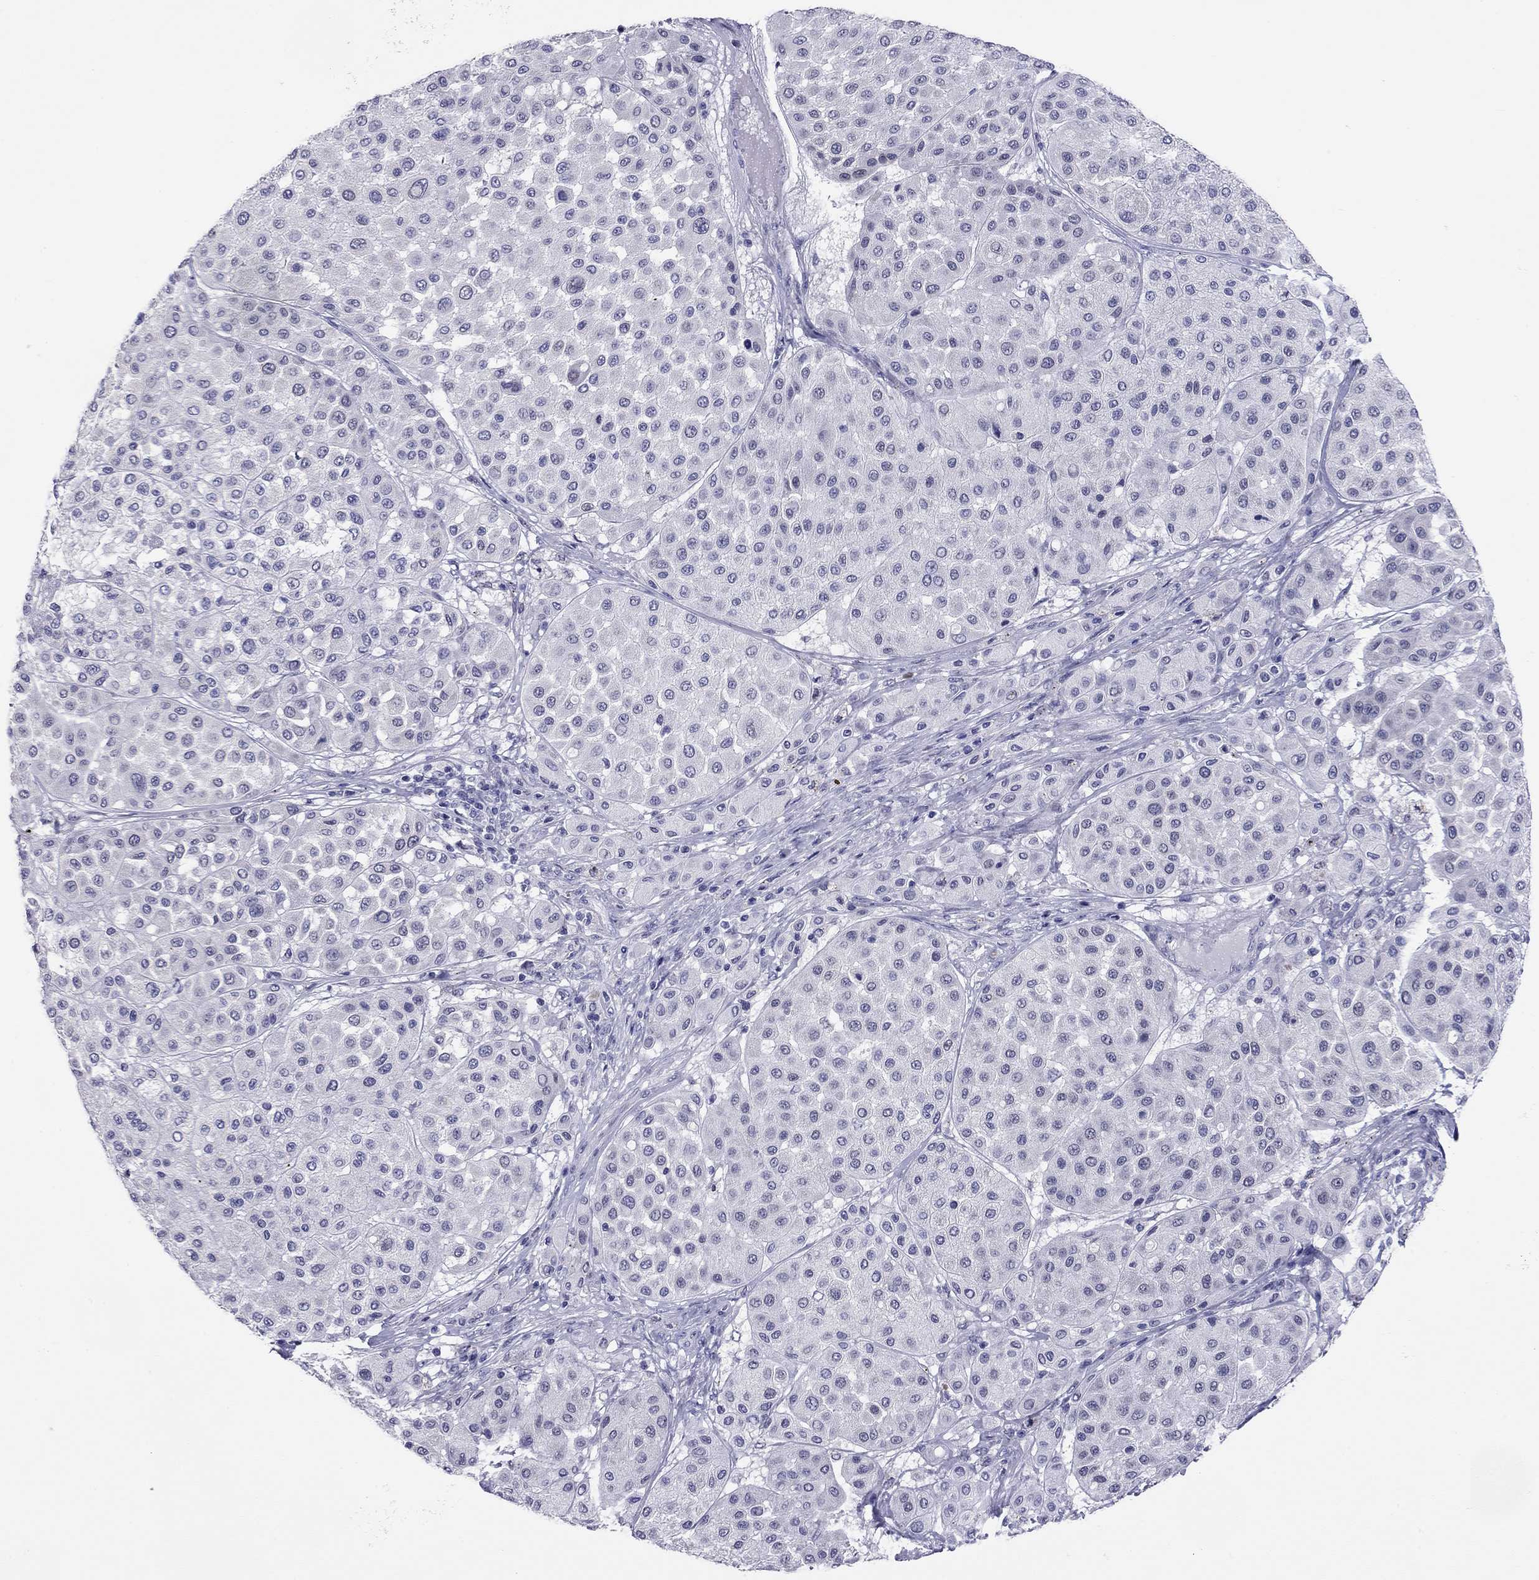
{"staining": {"intensity": "negative", "quantity": "none", "location": "none"}, "tissue": "melanoma", "cell_type": "Tumor cells", "image_type": "cancer", "snomed": [{"axis": "morphology", "description": "Malignant melanoma, Metastatic site"}, {"axis": "topography", "description": "Smooth muscle"}], "caption": "Immunohistochemical staining of melanoma reveals no significant staining in tumor cells.", "gene": "ARMC12", "patient": {"sex": "male", "age": 41}}